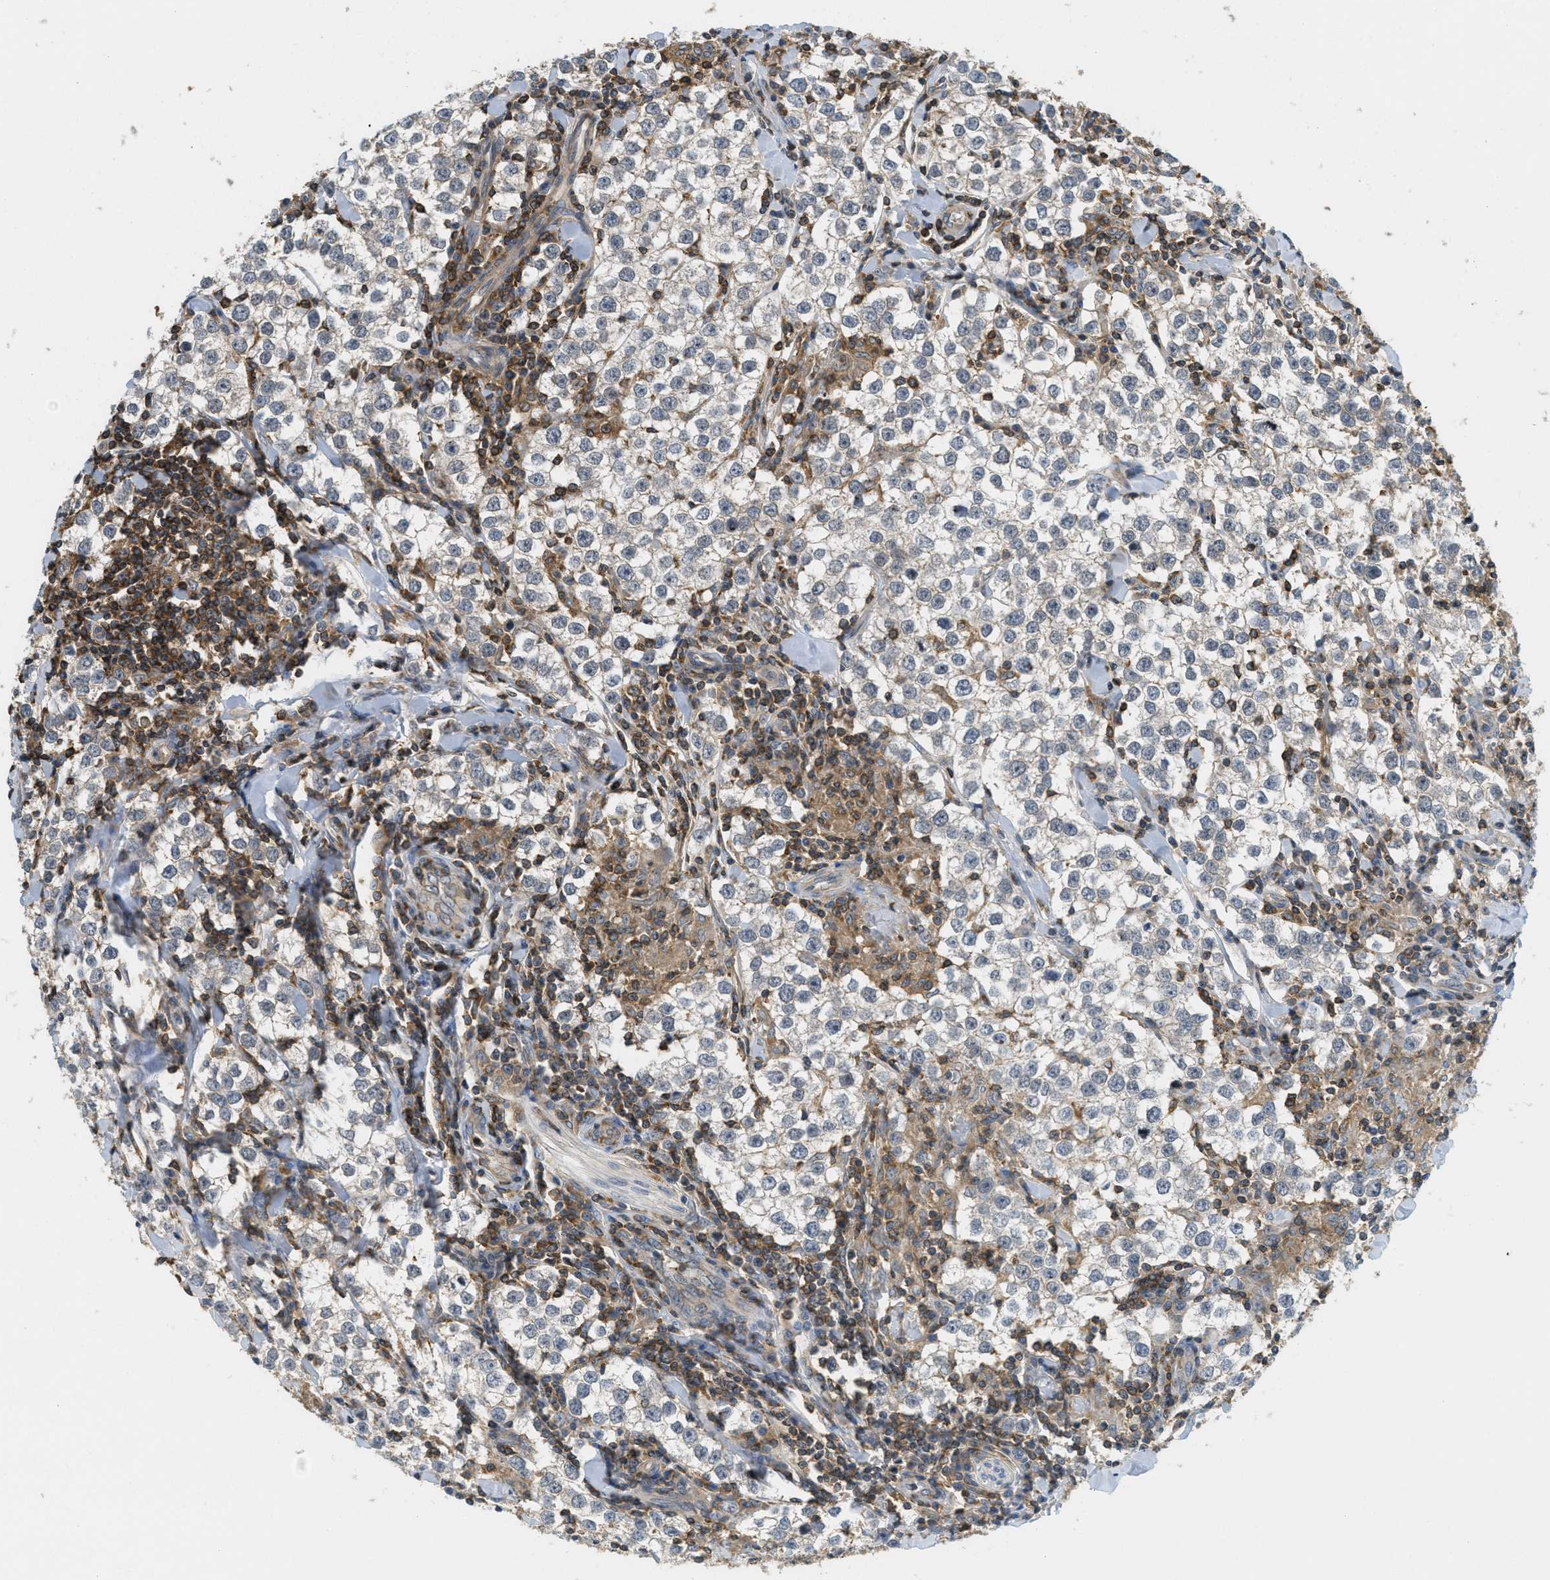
{"staining": {"intensity": "negative", "quantity": "none", "location": "none"}, "tissue": "testis cancer", "cell_type": "Tumor cells", "image_type": "cancer", "snomed": [{"axis": "morphology", "description": "Seminoma, NOS"}, {"axis": "morphology", "description": "Carcinoma, Embryonal, NOS"}, {"axis": "topography", "description": "Testis"}], "caption": "The photomicrograph displays no staining of tumor cells in testis cancer. Brightfield microscopy of immunohistochemistry stained with DAB (brown) and hematoxylin (blue), captured at high magnification.", "gene": "GRIK2", "patient": {"sex": "male", "age": 36}}